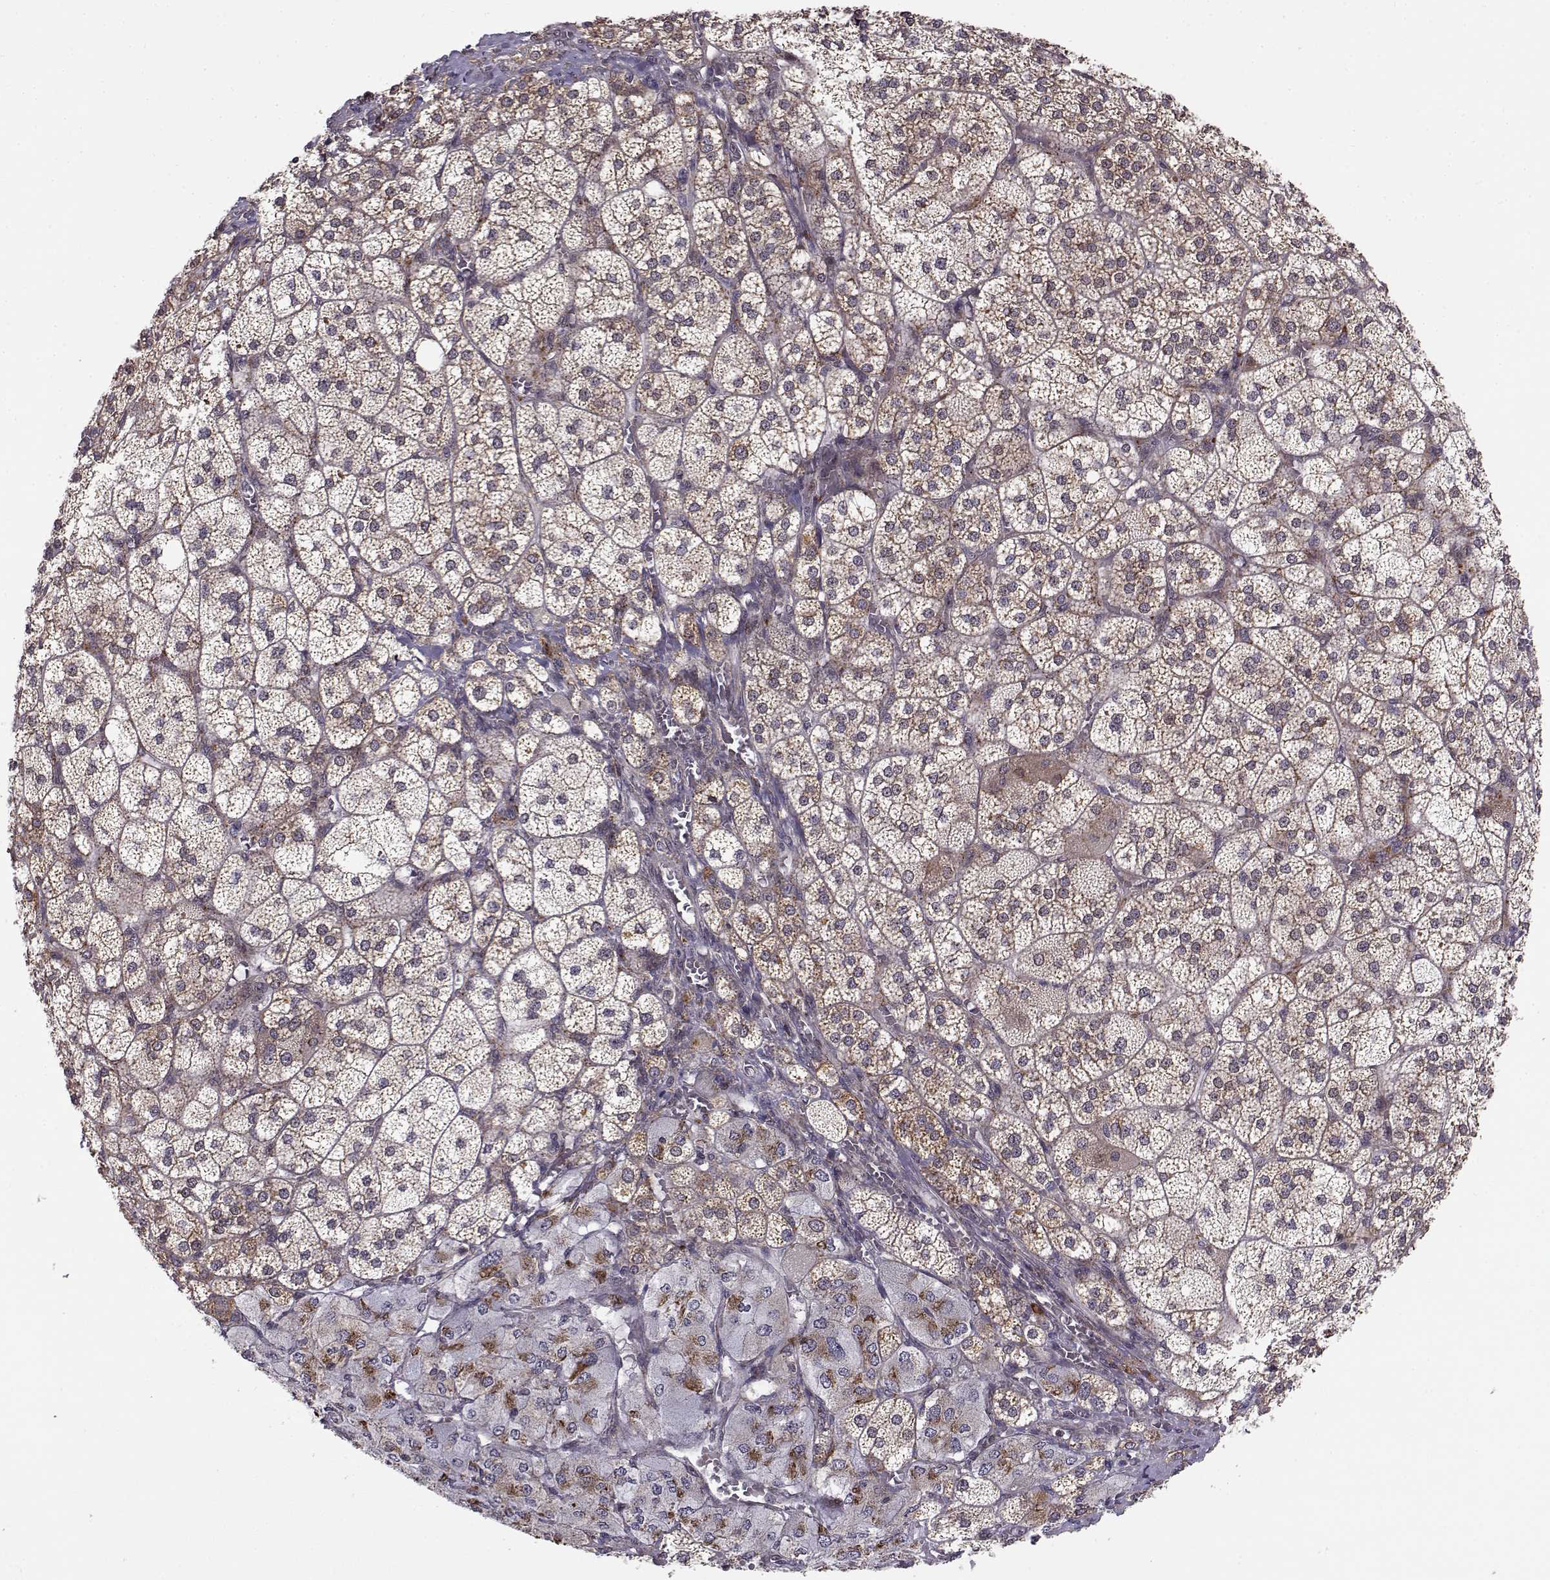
{"staining": {"intensity": "moderate", "quantity": ">75%", "location": "cytoplasmic/membranous"}, "tissue": "adrenal gland", "cell_type": "Glandular cells", "image_type": "normal", "snomed": [{"axis": "morphology", "description": "Normal tissue, NOS"}, {"axis": "topography", "description": "Adrenal gland"}], "caption": "Immunohistochemical staining of unremarkable human adrenal gland exhibits >75% levels of moderate cytoplasmic/membranous protein positivity in approximately >75% of glandular cells.", "gene": "RPL31", "patient": {"sex": "female", "age": 60}}